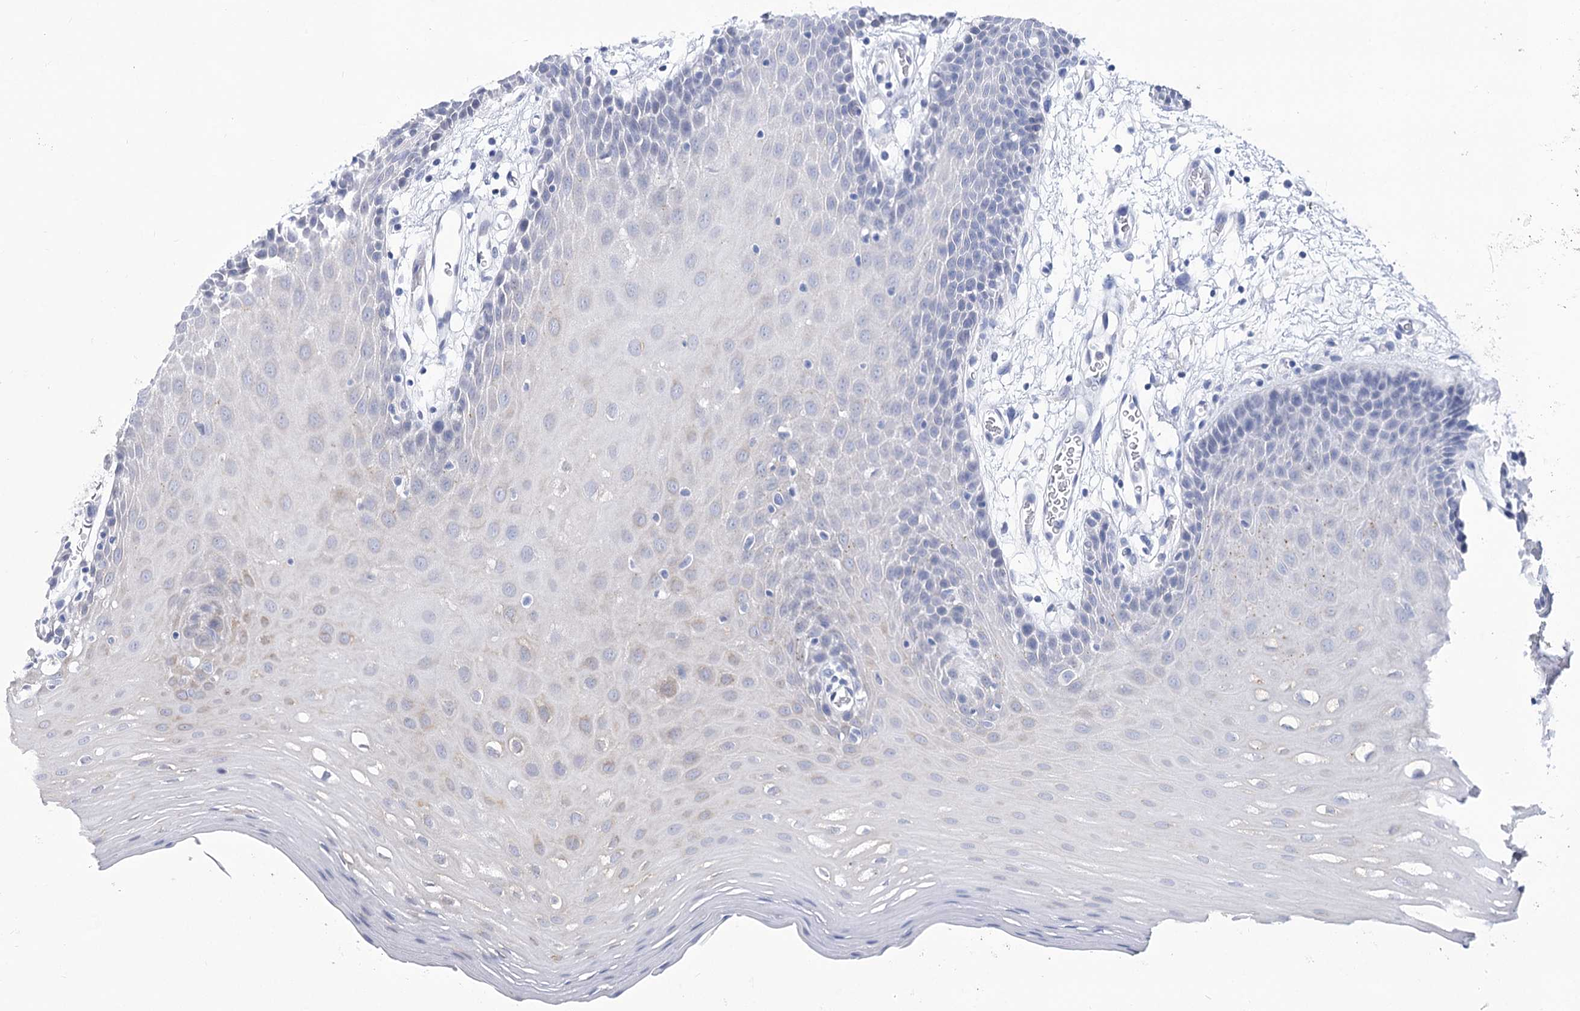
{"staining": {"intensity": "negative", "quantity": "none", "location": "none"}, "tissue": "oral mucosa", "cell_type": "Squamous epithelial cells", "image_type": "normal", "snomed": [{"axis": "morphology", "description": "Normal tissue, NOS"}, {"axis": "topography", "description": "Skeletal muscle"}, {"axis": "topography", "description": "Oral tissue"}, {"axis": "topography", "description": "Salivary gland"}, {"axis": "topography", "description": "Peripheral nerve tissue"}], "caption": "Histopathology image shows no significant protein positivity in squamous epithelial cells of normal oral mucosa.", "gene": "TMEM201", "patient": {"sex": "male", "age": 54}}